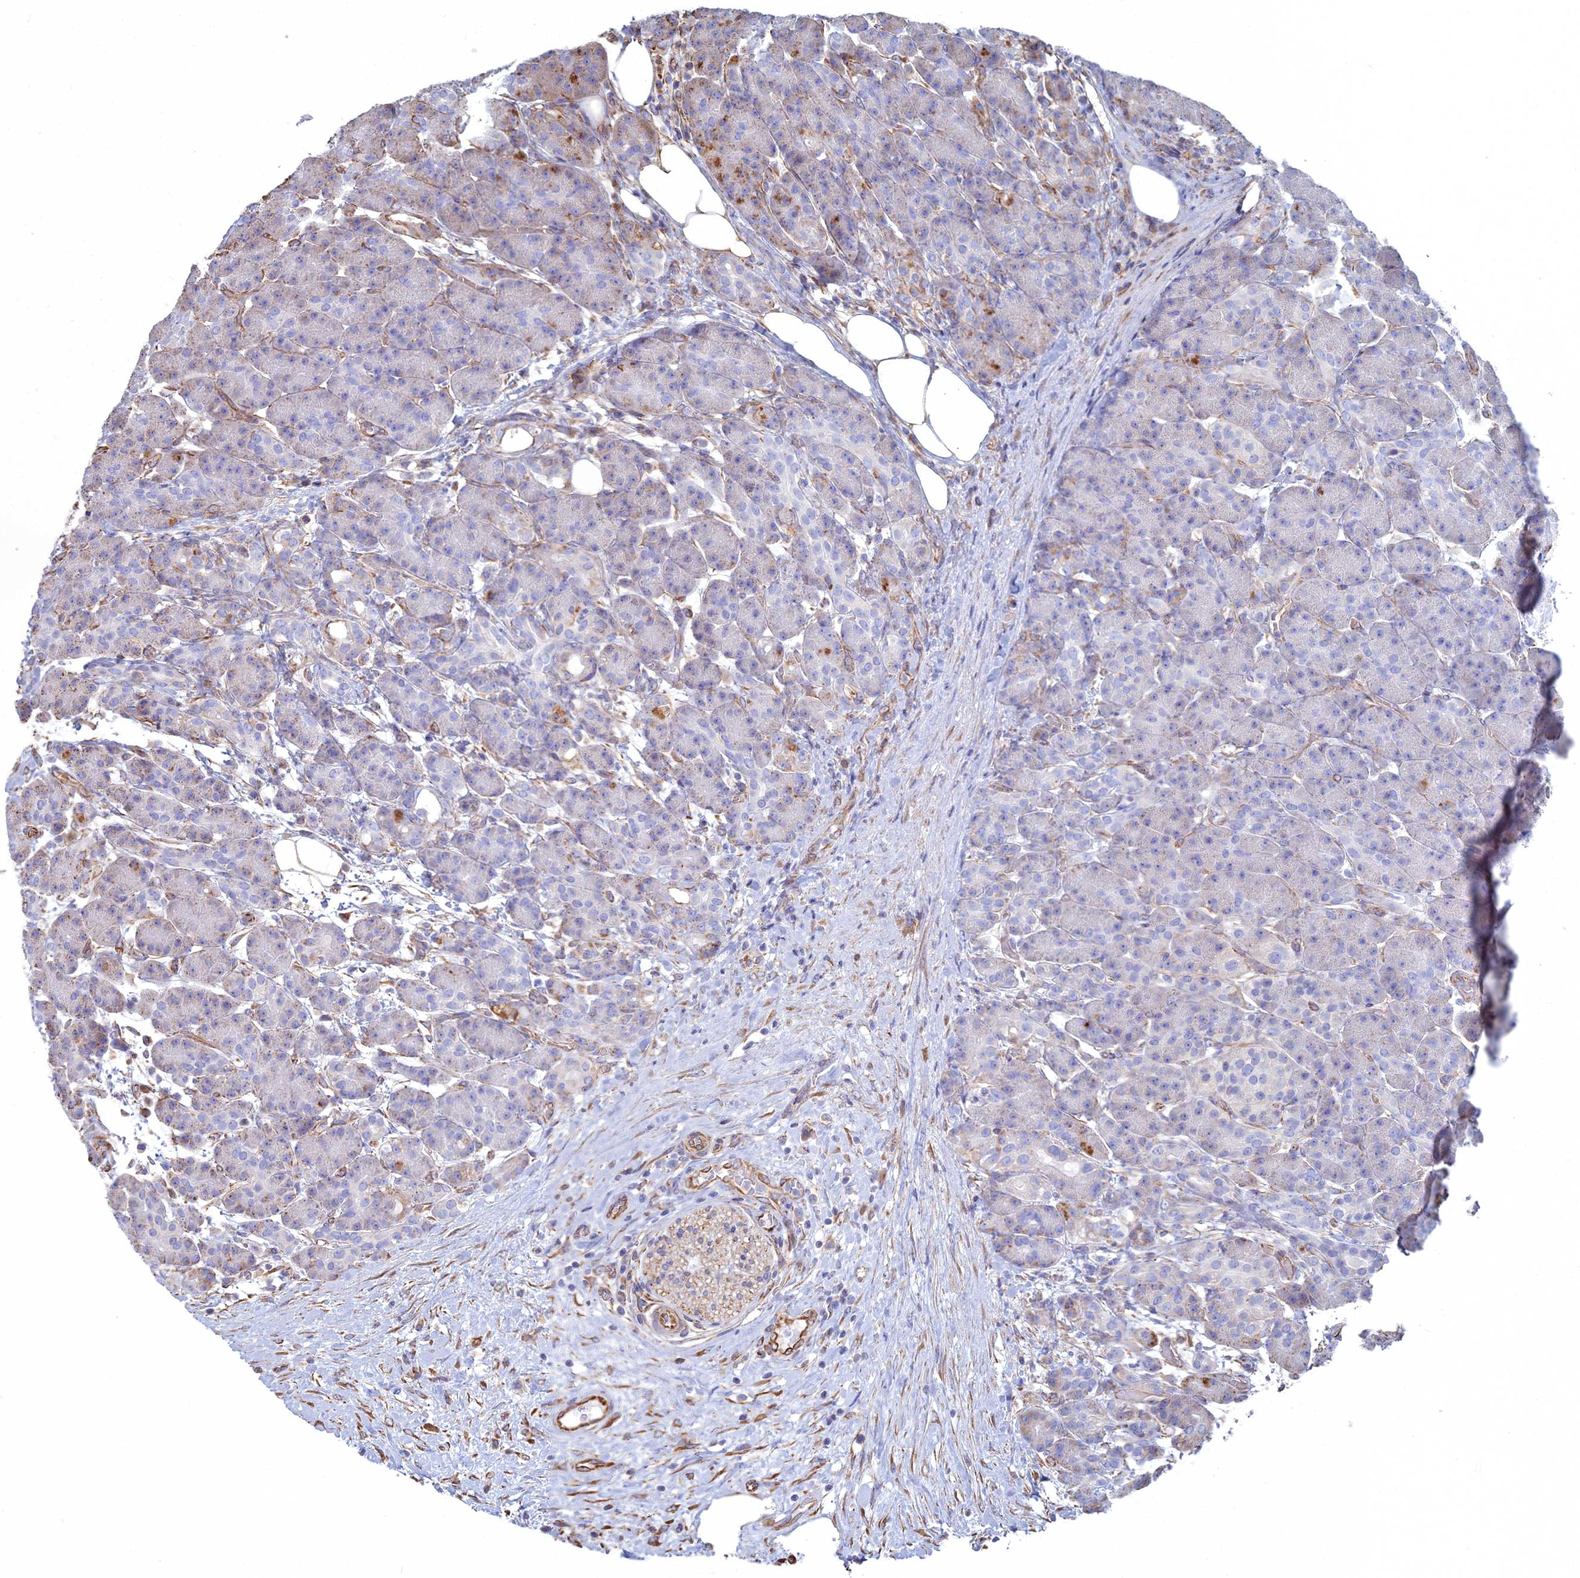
{"staining": {"intensity": "moderate", "quantity": "<25%", "location": "cytoplasmic/membranous"}, "tissue": "pancreas", "cell_type": "Exocrine glandular cells", "image_type": "normal", "snomed": [{"axis": "morphology", "description": "Normal tissue, NOS"}, {"axis": "topography", "description": "Pancreas"}], "caption": "This photomicrograph exhibits normal pancreas stained with immunohistochemistry (IHC) to label a protein in brown. The cytoplasmic/membranous of exocrine glandular cells show moderate positivity for the protein. Nuclei are counter-stained blue.", "gene": "CLVS2", "patient": {"sex": "male", "age": 63}}